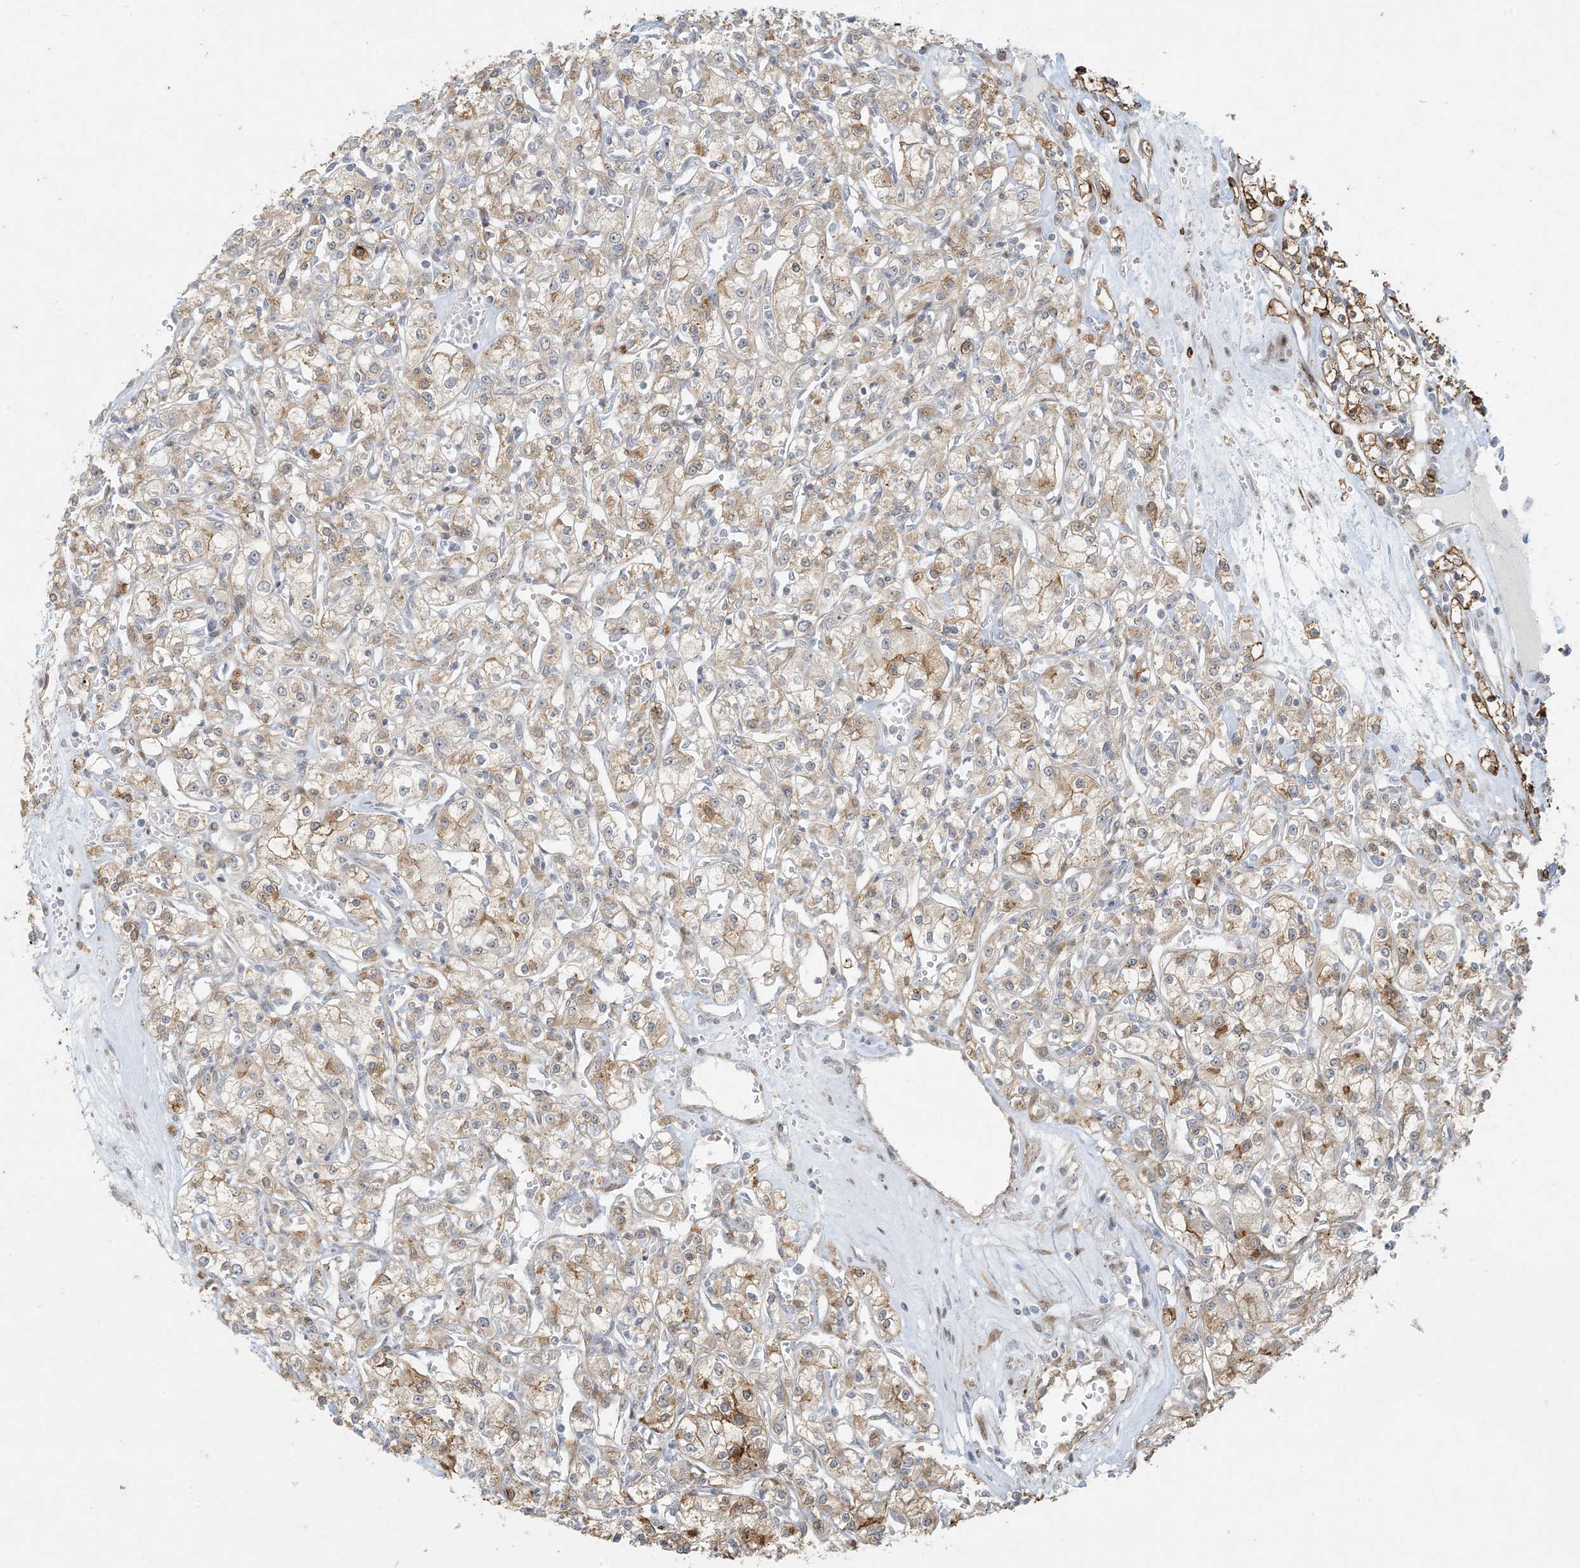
{"staining": {"intensity": "moderate", "quantity": "25%-75%", "location": "cytoplasmic/membranous"}, "tissue": "renal cancer", "cell_type": "Tumor cells", "image_type": "cancer", "snomed": [{"axis": "morphology", "description": "Adenocarcinoma, NOS"}, {"axis": "topography", "description": "Kidney"}], "caption": "Immunohistochemical staining of human renal cancer (adenocarcinoma) demonstrates medium levels of moderate cytoplasmic/membranous expression in approximately 25%-75% of tumor cells.", "gene": "BCORL1", "patient": {"sex": "female", "age": 59}}